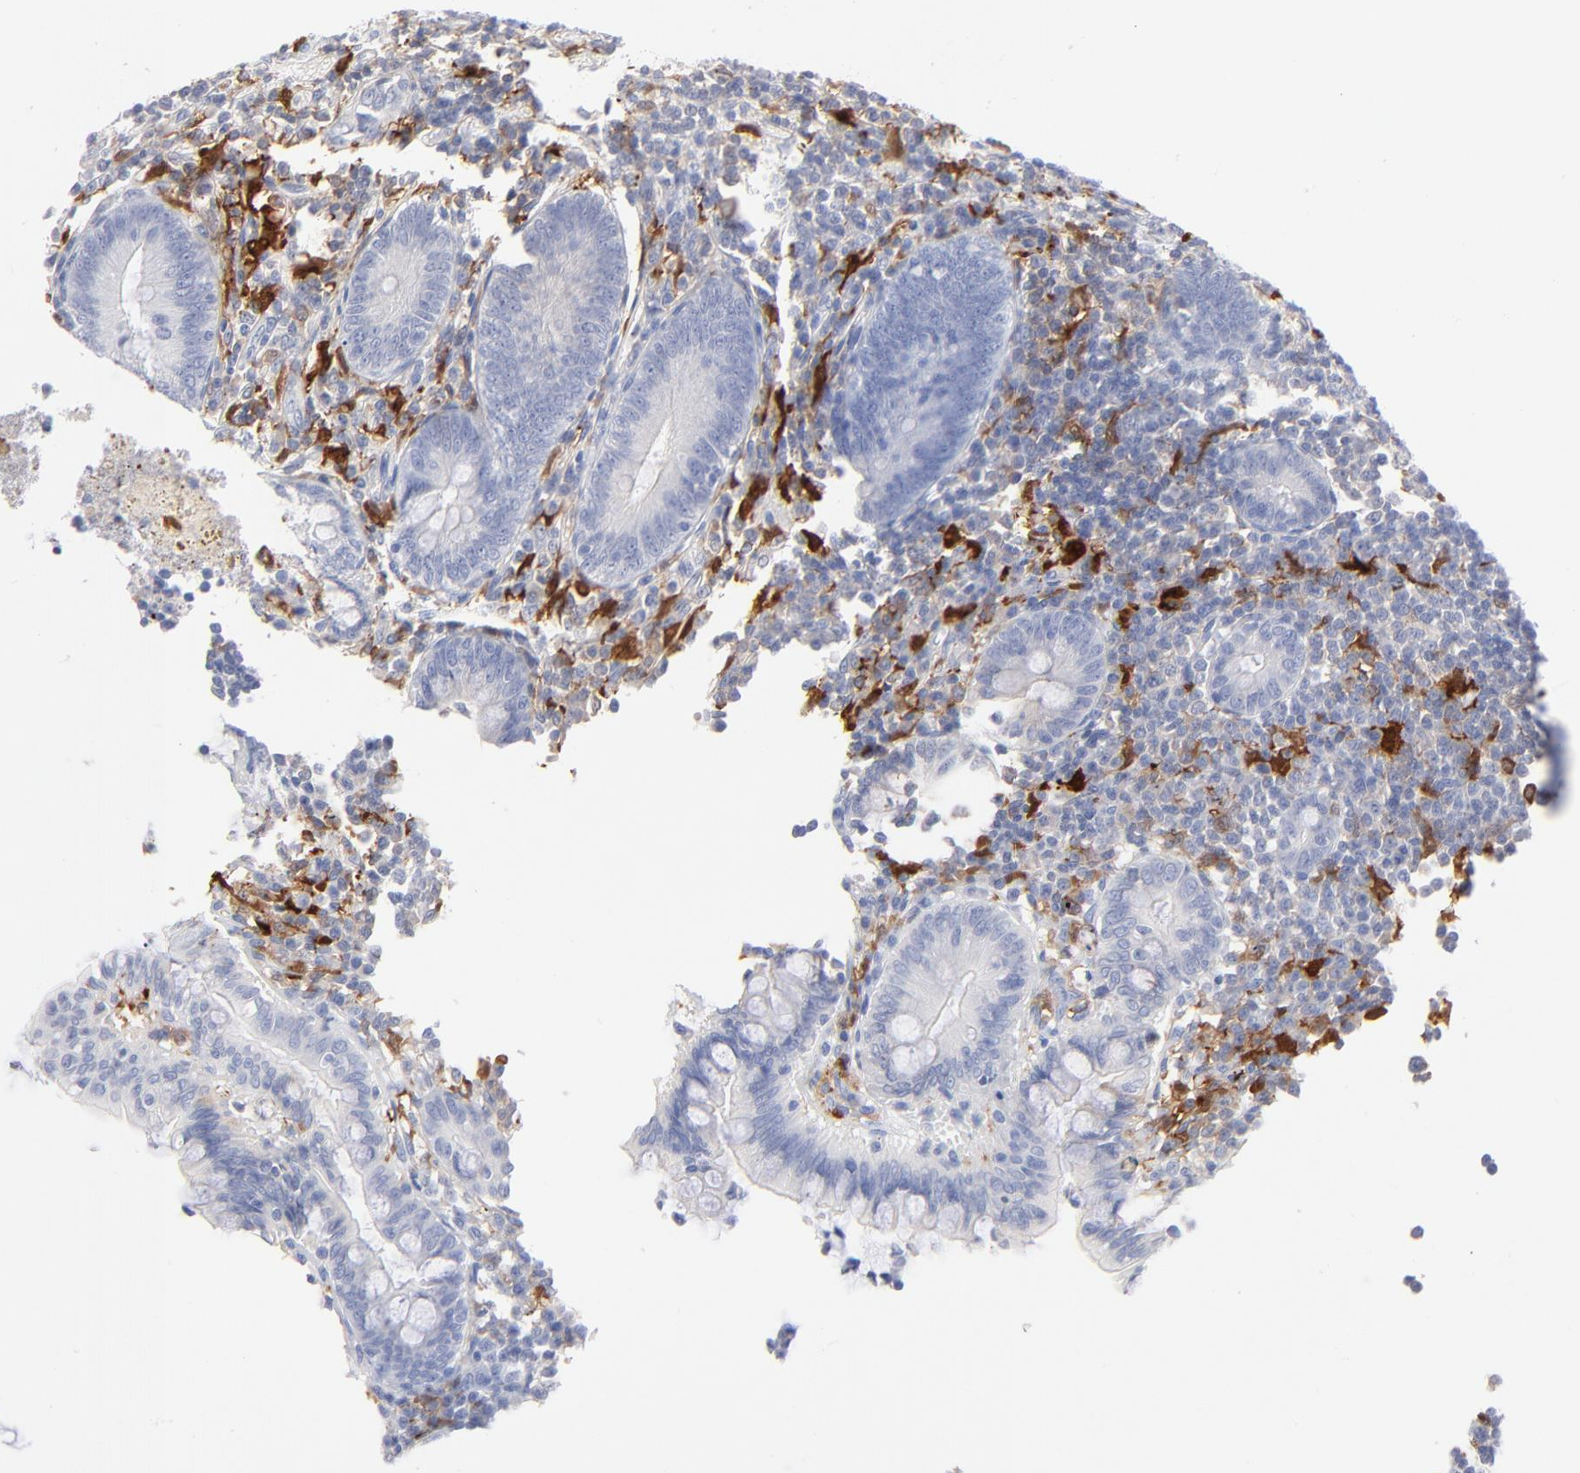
{"staining": {"intensity": "negative", "quantity": "none", "location": "none"}, "tissue": "appendix", "cell_type": "Glandular cells", "image_type": "normal", "snomed": [{"axis": "morphology", "description": "Normal tissue, NOS"}, {"axis": "topography", "description": "Appendix"}], "caption": "The photomicrograph exhibits no staining of glandular cells in normal appendix. (Immunohistochemistry, brightfield microscopy, high magnification).", "gene": "IFIT2", "patient": {"sex": "female", "age": 66}}